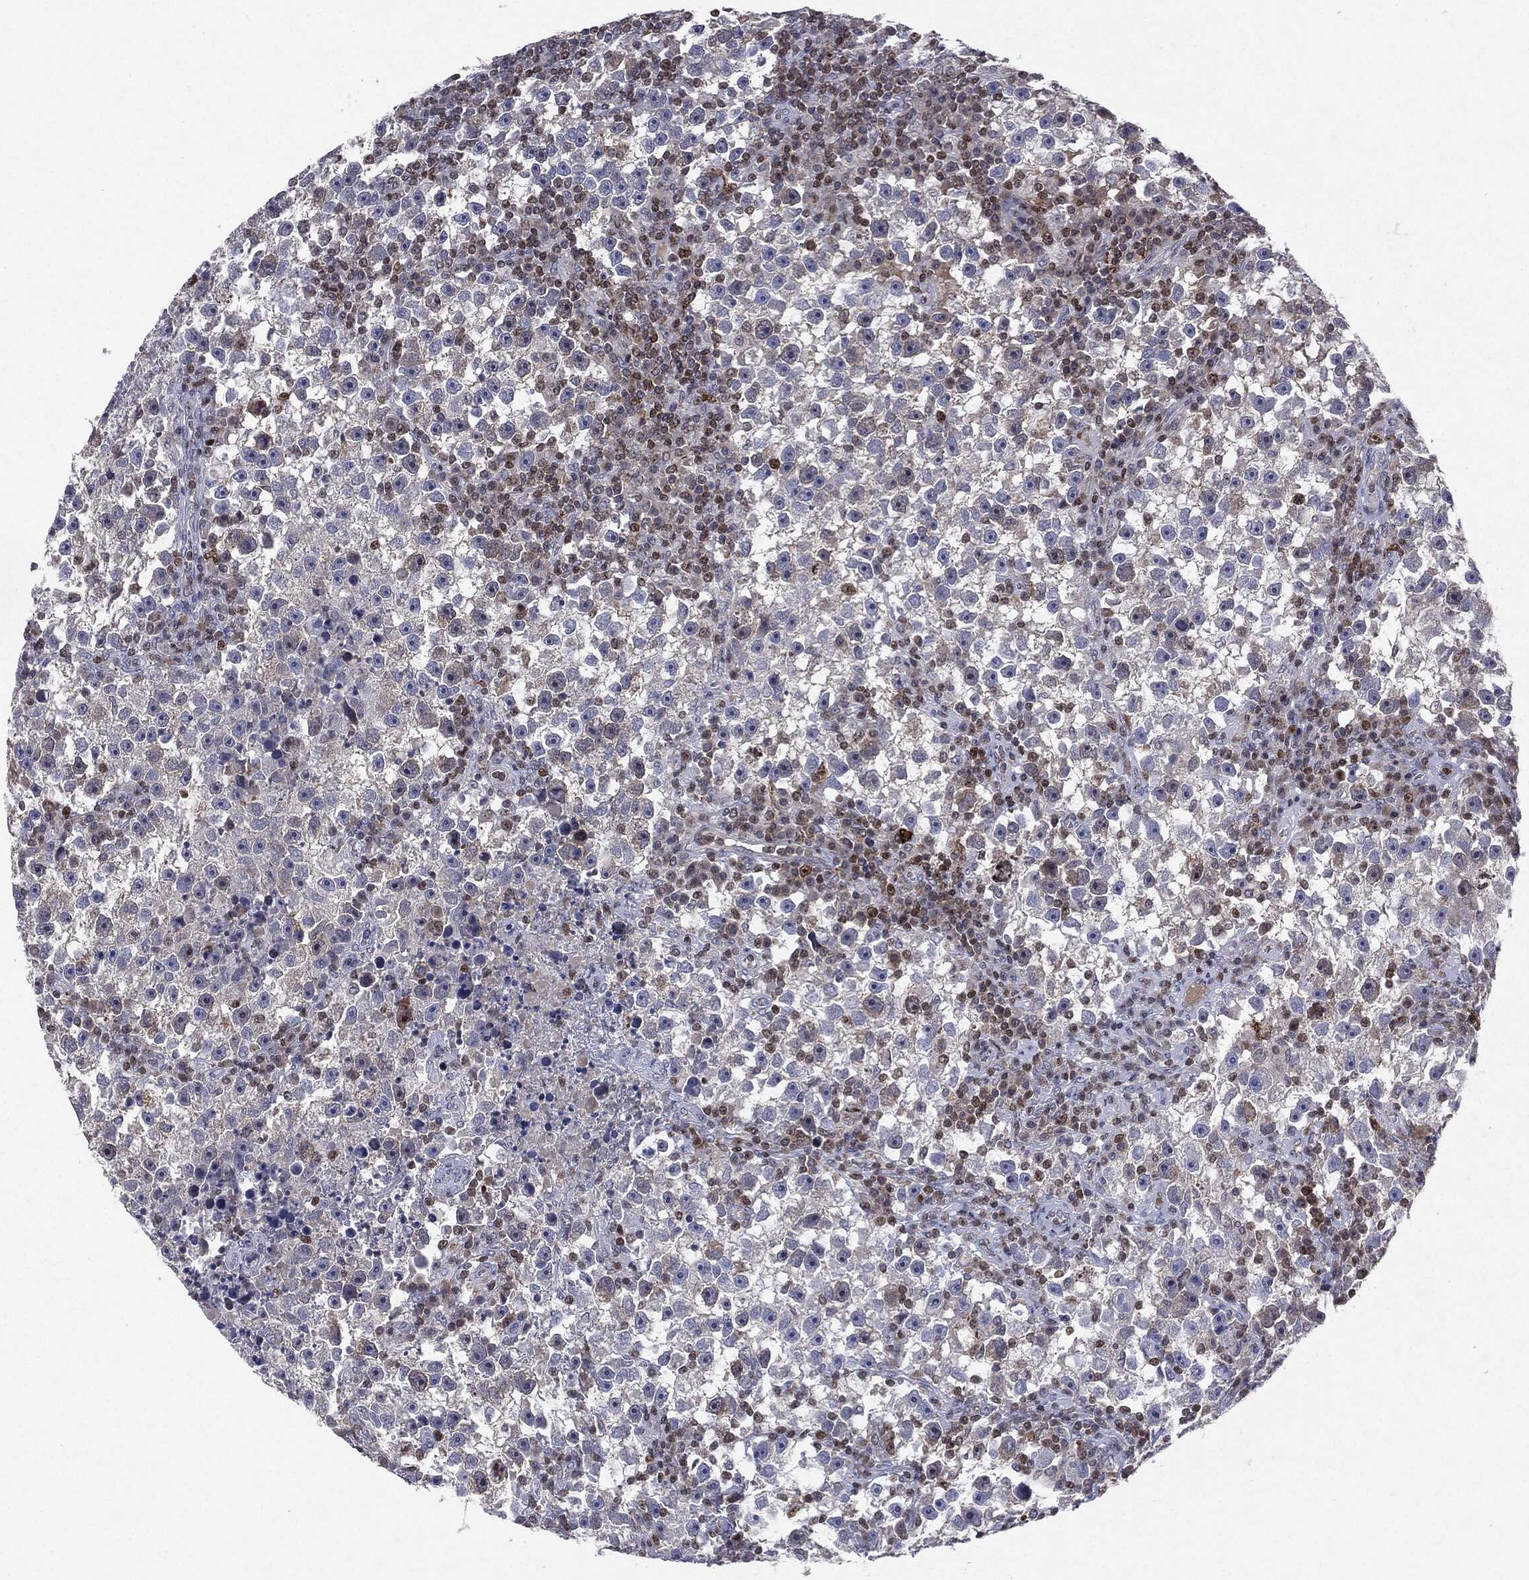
{"staining": {"intensity": "negative", "quantity": "none", "location": "none"}, "tissue": "testis cancer", "cell_type": "Tumor cells", "image_type": "cancer", "snomed": [{"axis": "morphology", "description": "Seminoma, NOS"}, {"axis": "topography", "description": "Testis"}], "caption": "The photomicrograph reveals no staining of tumor cells in testis cancer.", "gene": "KIF2C", "patient": {"sex": "male", "age": 47}}